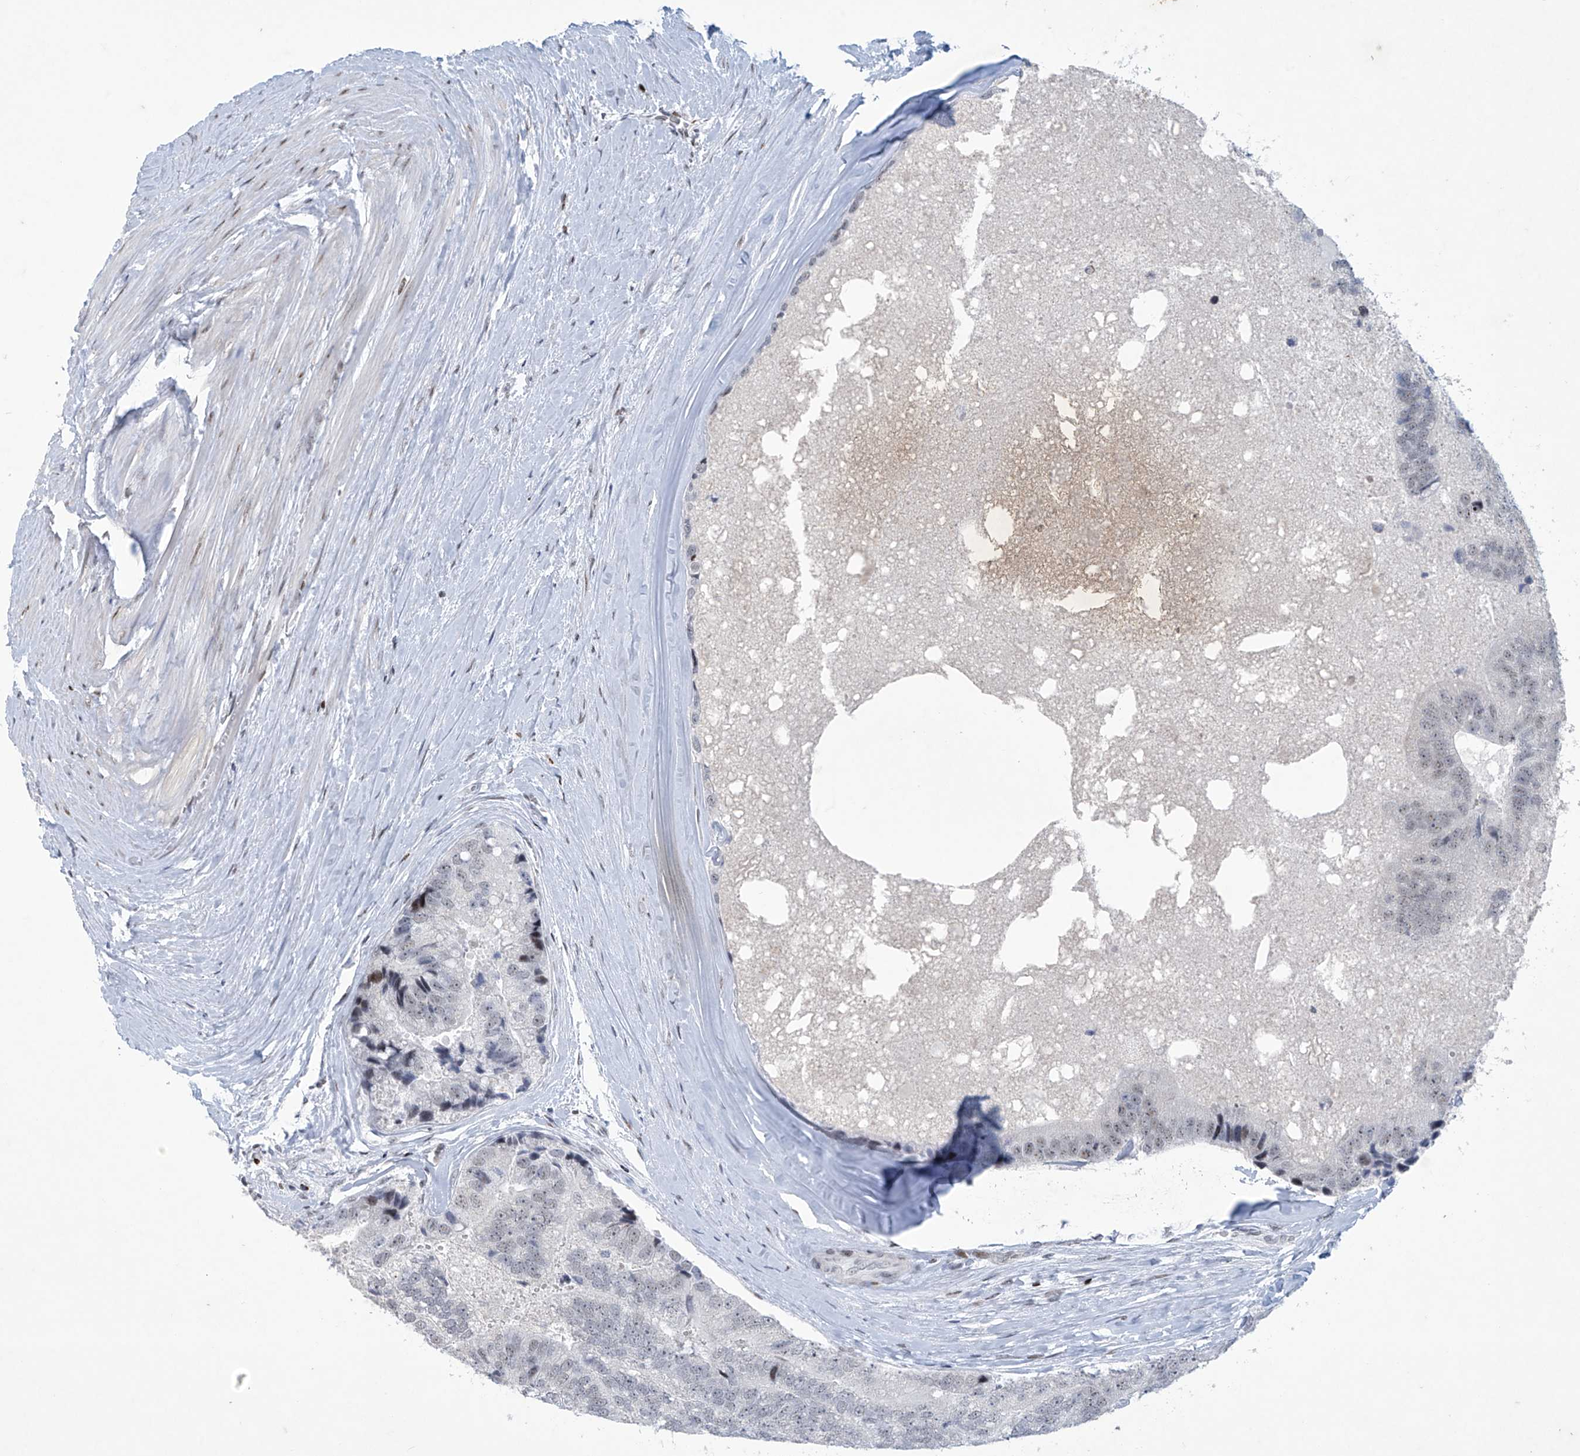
{"staining": {"intensity": "weak", "quantity": "<25%", "location": "nuclear"}, "tissue": "prostate cancer", "cell_type": "Tumor cells", "image_type": "cancer", "snomed": [{"axis": "morphology", "description": "Adenocarcinoma, High grade"}, {"axis": "topography", "description": "Prostate"}], "caption": "This image is of prostate adenocarcinoma (high-grade) stained with immunohistochemistry to label a protein in brown with the nuclei are counter-stained blue. There is no positivity in tumor cells. (Brightfield microscopy of DAB immunohistochemistry (IHC) at high magnification).", "gene": "RFX7", "patient": {"sex": "male", "age": 70}}